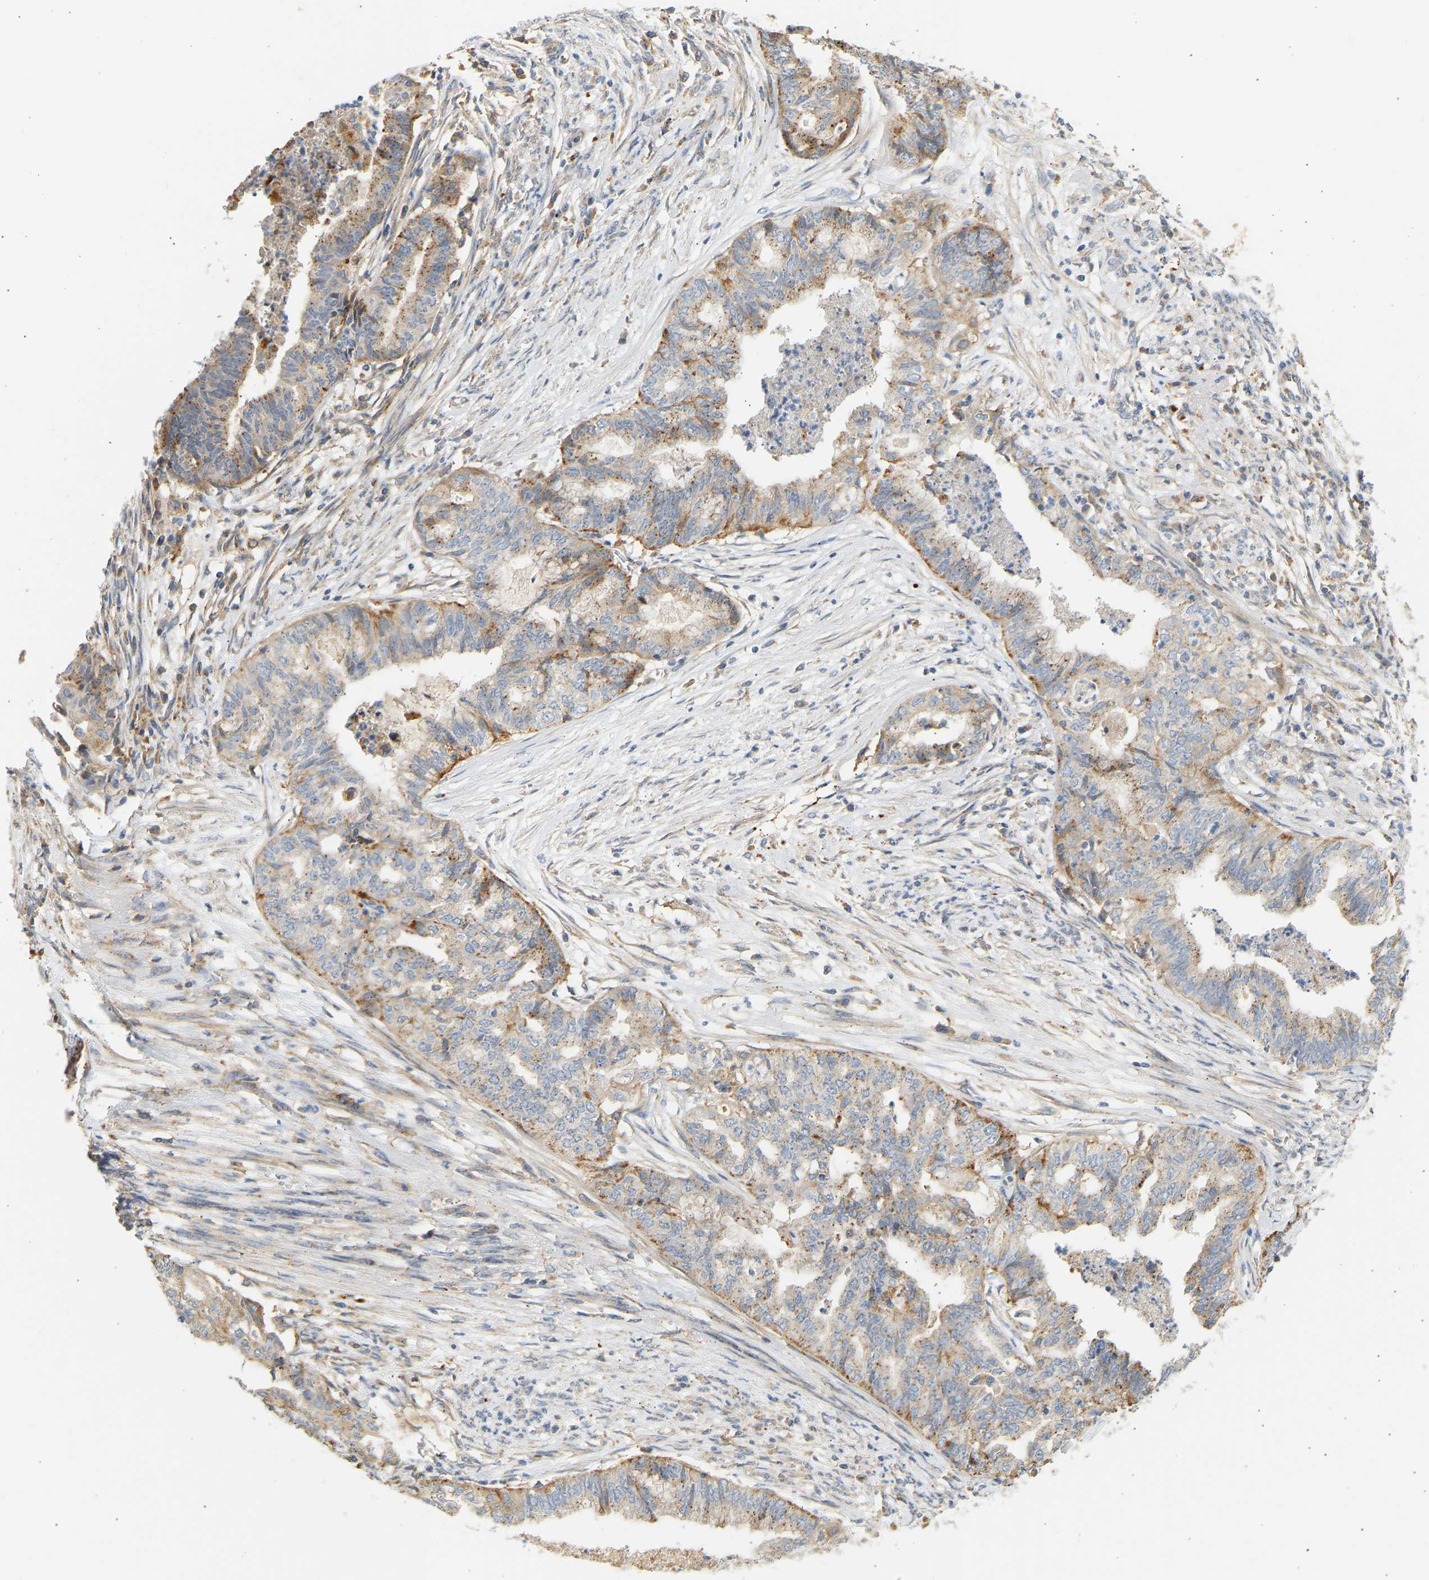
{"staining": {"intensity": "moderate", "quantity": ">75%", "location": "cytoplasmic/membranous"}, "tissue": "endometrial cancer", "cell_type": "Tumor cells", "image_type": "cancer", "snomed": [{"axis": "morphology", "description": "Adenocarcinoma, NOS"}, {"axis": "topography", "description": "Endometrium"}], "caption": "This micrograph demonstrates IHC staining of human endometrial cancer, with medium moderate cytoplasmic/membranous positivity in about >75% of tumor cells.", "gene": "ENTHD1", "patient": {"sex": "female", "age": 79}}